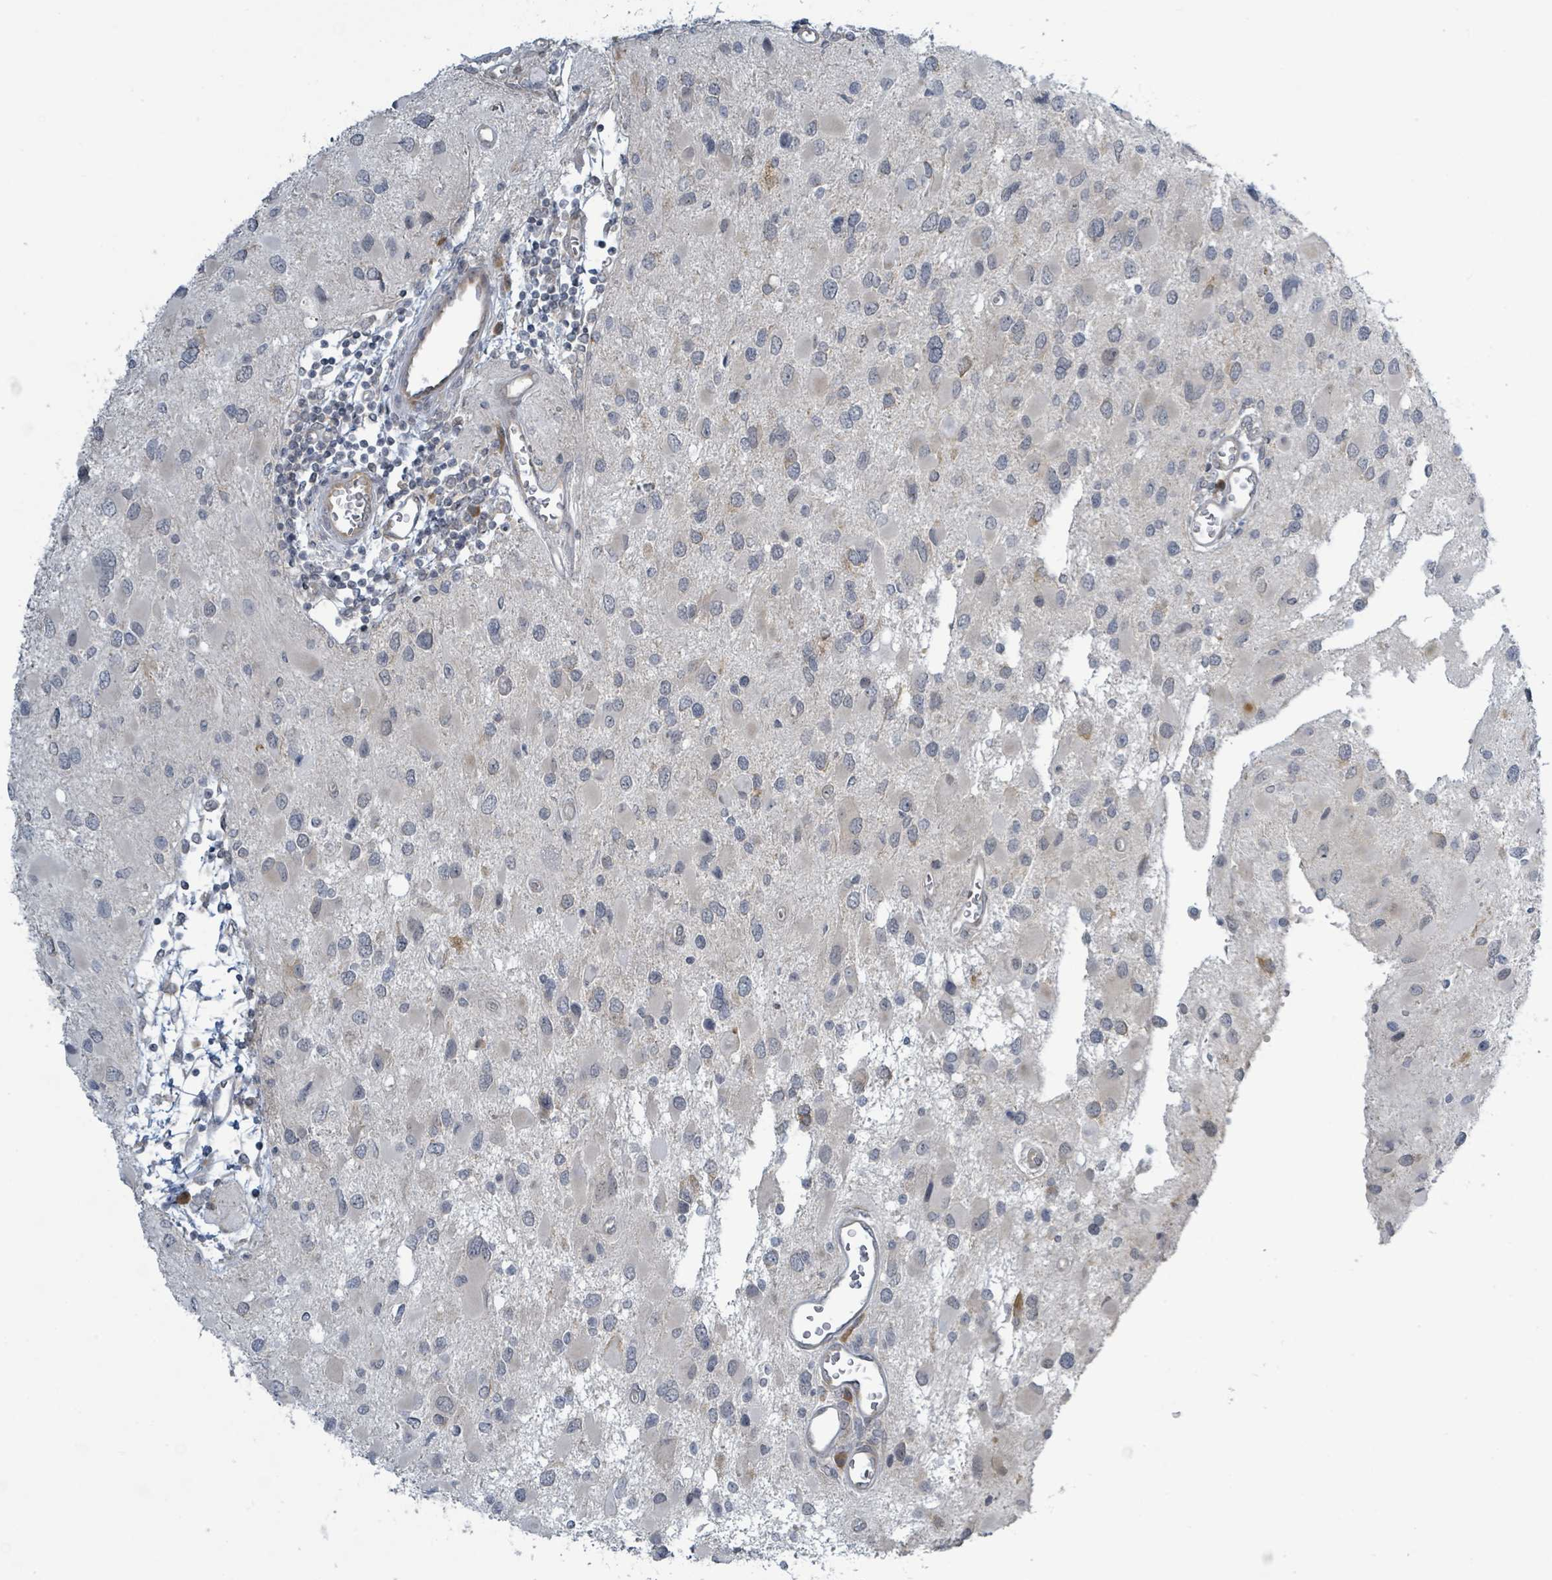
{"staining": {"intensity": "negative", "quantity": "none", "location": "none"}, "tissue": "glioma", "cell_type": "Tumor cells", "image_type": "cancer", "snomed": [{"axis": "morphology", "description": "Glioma, malignant, High grade"}, {"axis": "topography", "description": "Brain"}], "caption": "IHC histopathology image of neoplastic tissue: human malignant glioma (high-grade) stained with DAB exhibits no significant protein expression in tumor cells.", "gene": "RPL32", "patient": {"sex": "male", "age": 53}}